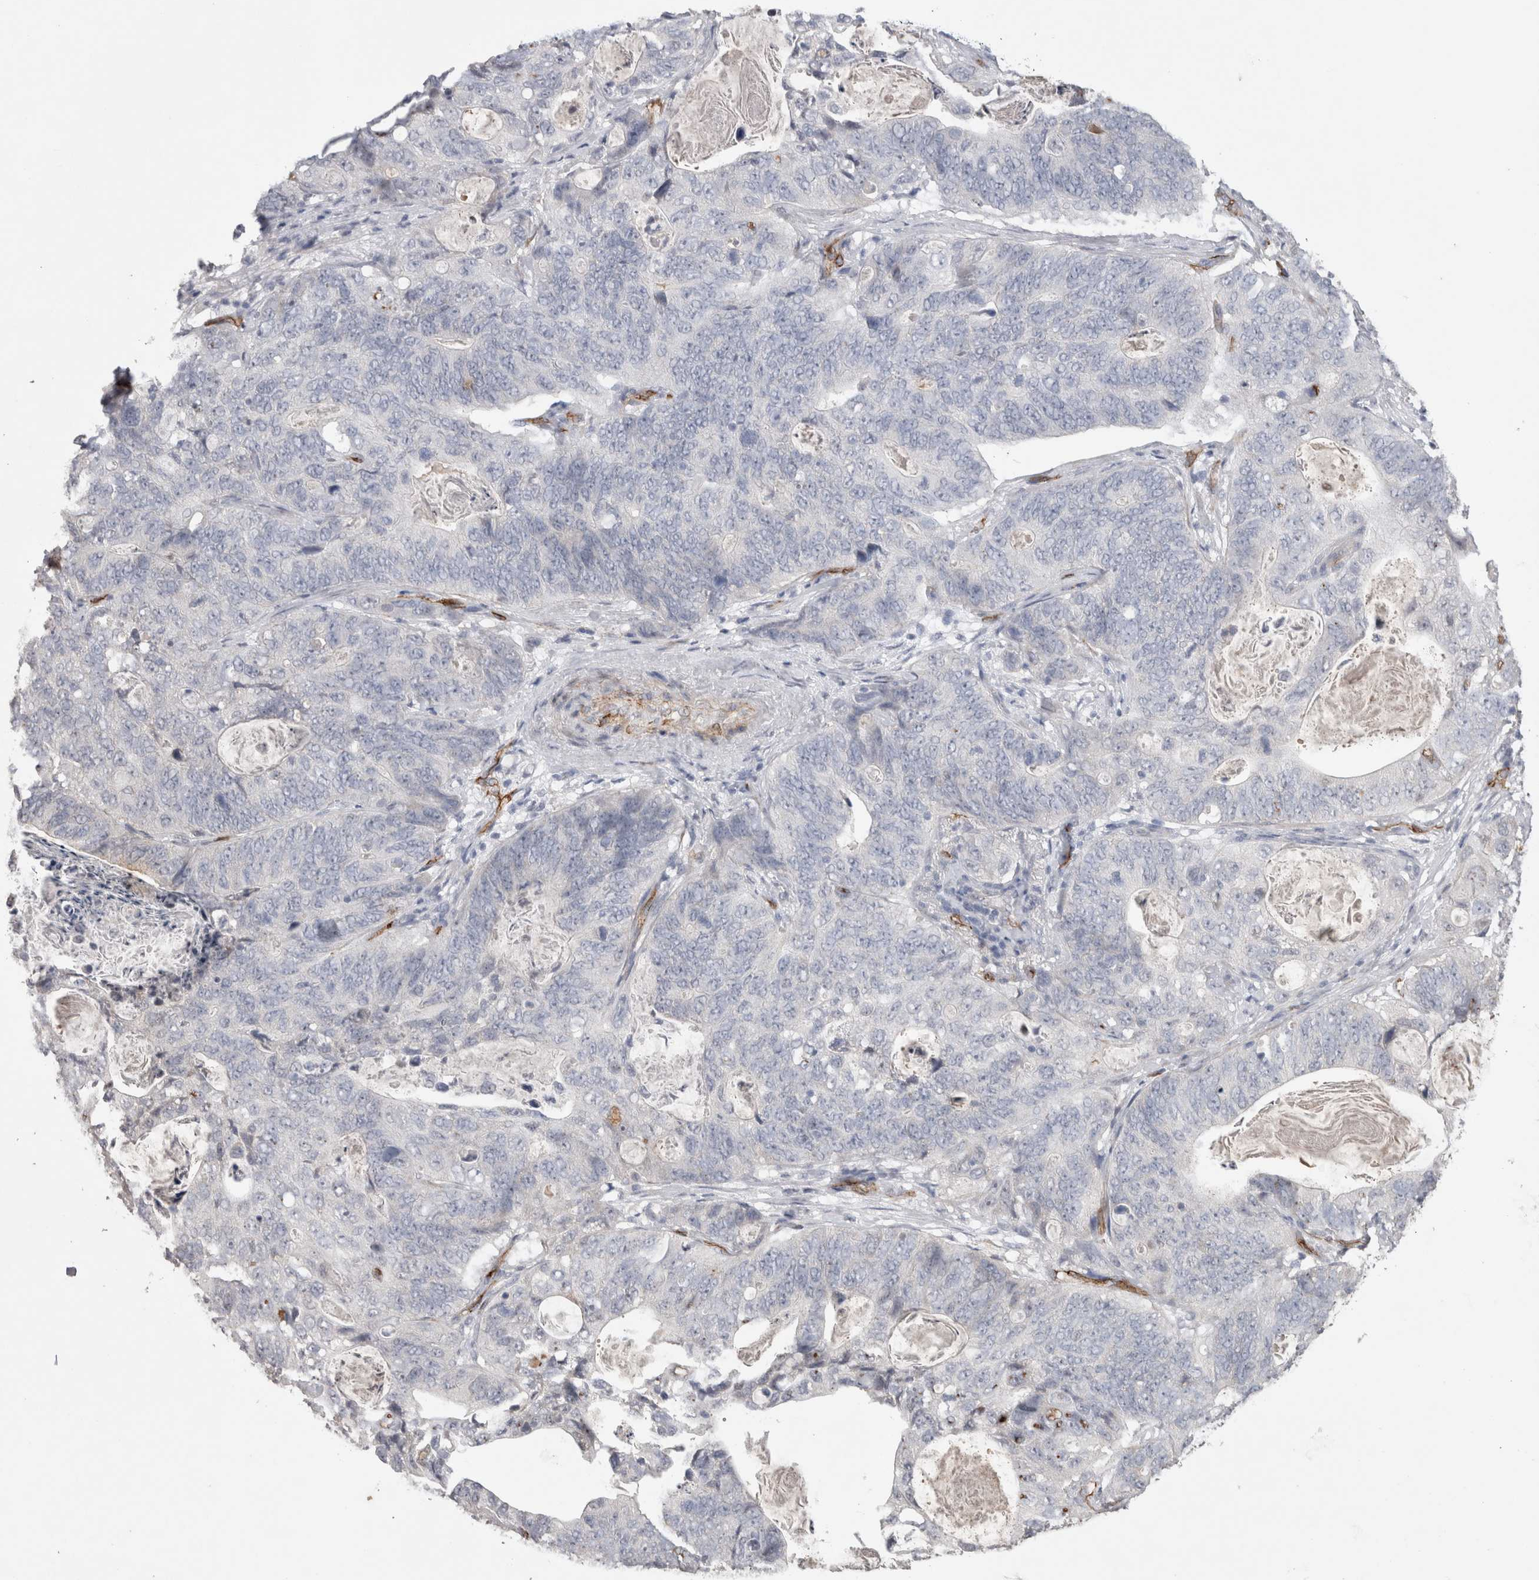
{"staining": {"intensity": "negative", "quantity": "none", "location": "none"}, "tissue": "stomach cancer", "cell_type": "Tumor cells", "image_type": "cancer", "snomed": [{"axis": "morphology", "description": "Normal tissue, NOS"}, {"axis": "morphology", "description": "Adenocarcinoma, NOS"}, {"axis": "topography", "description": "Stomach"}], "caption": "Immunohistochemistry of human adenocarcinoma (stomach) shows no expression in tumor cells.", "gene": "CDH13", "patient": {"sex": "female", "age": 89}}